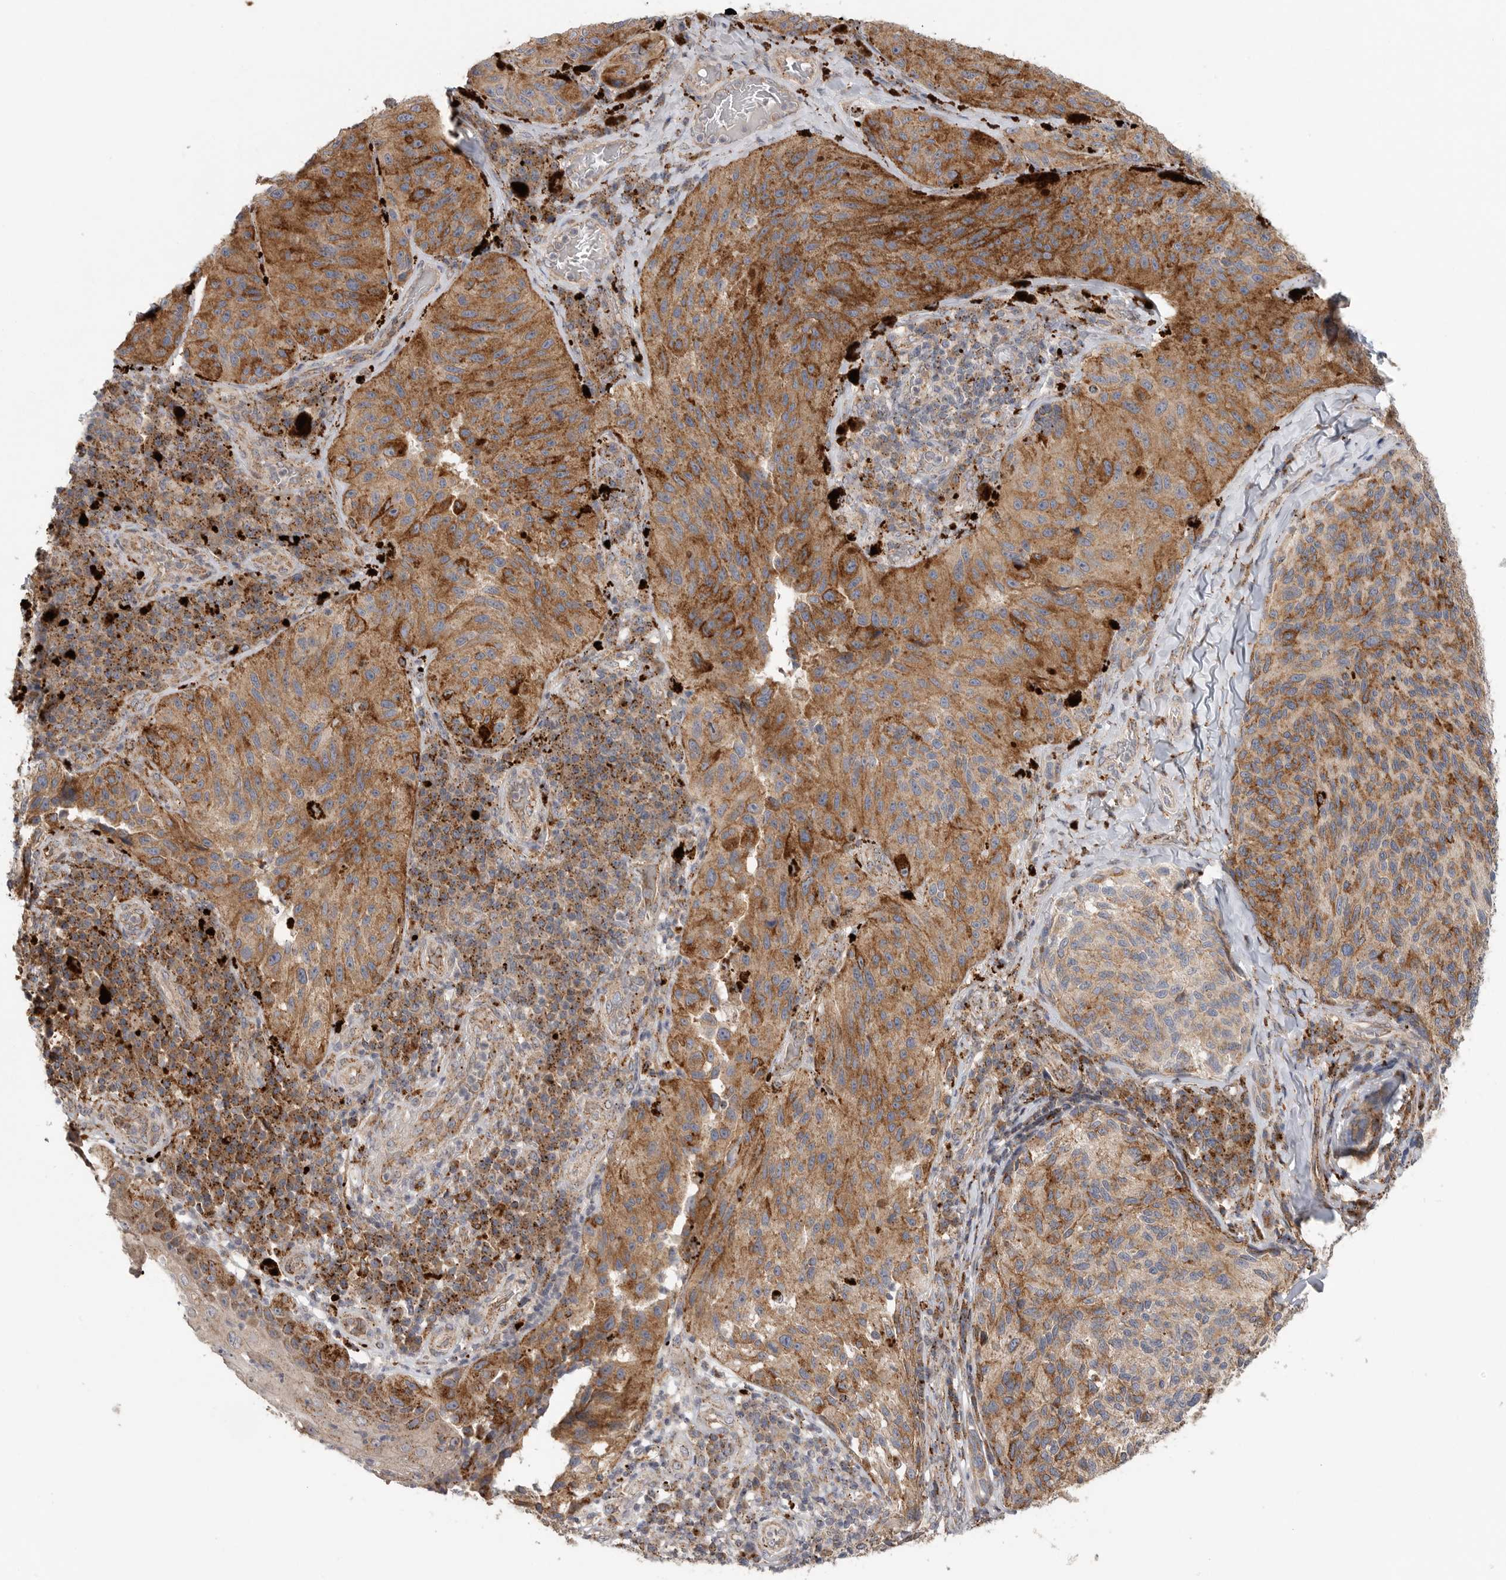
{"staining": {"intensity": "moderate", "quantity": ">75%", "location": "cytoplasmic/membranous"}, "tissue": "melanoma", "cell_type": "Tumor cells", "image_type": "cancer", "snomed": [{"axis": "morphology", "description": "Malignant melanoma, NOS"}, {"axis": "topography", "description": "Skin"}], "caption": "Human melanoma stained with a protein marker displays moderate staining in tumor cells.", "gene": "GALNS", "patient": {"sex": "female", "age": 73}}